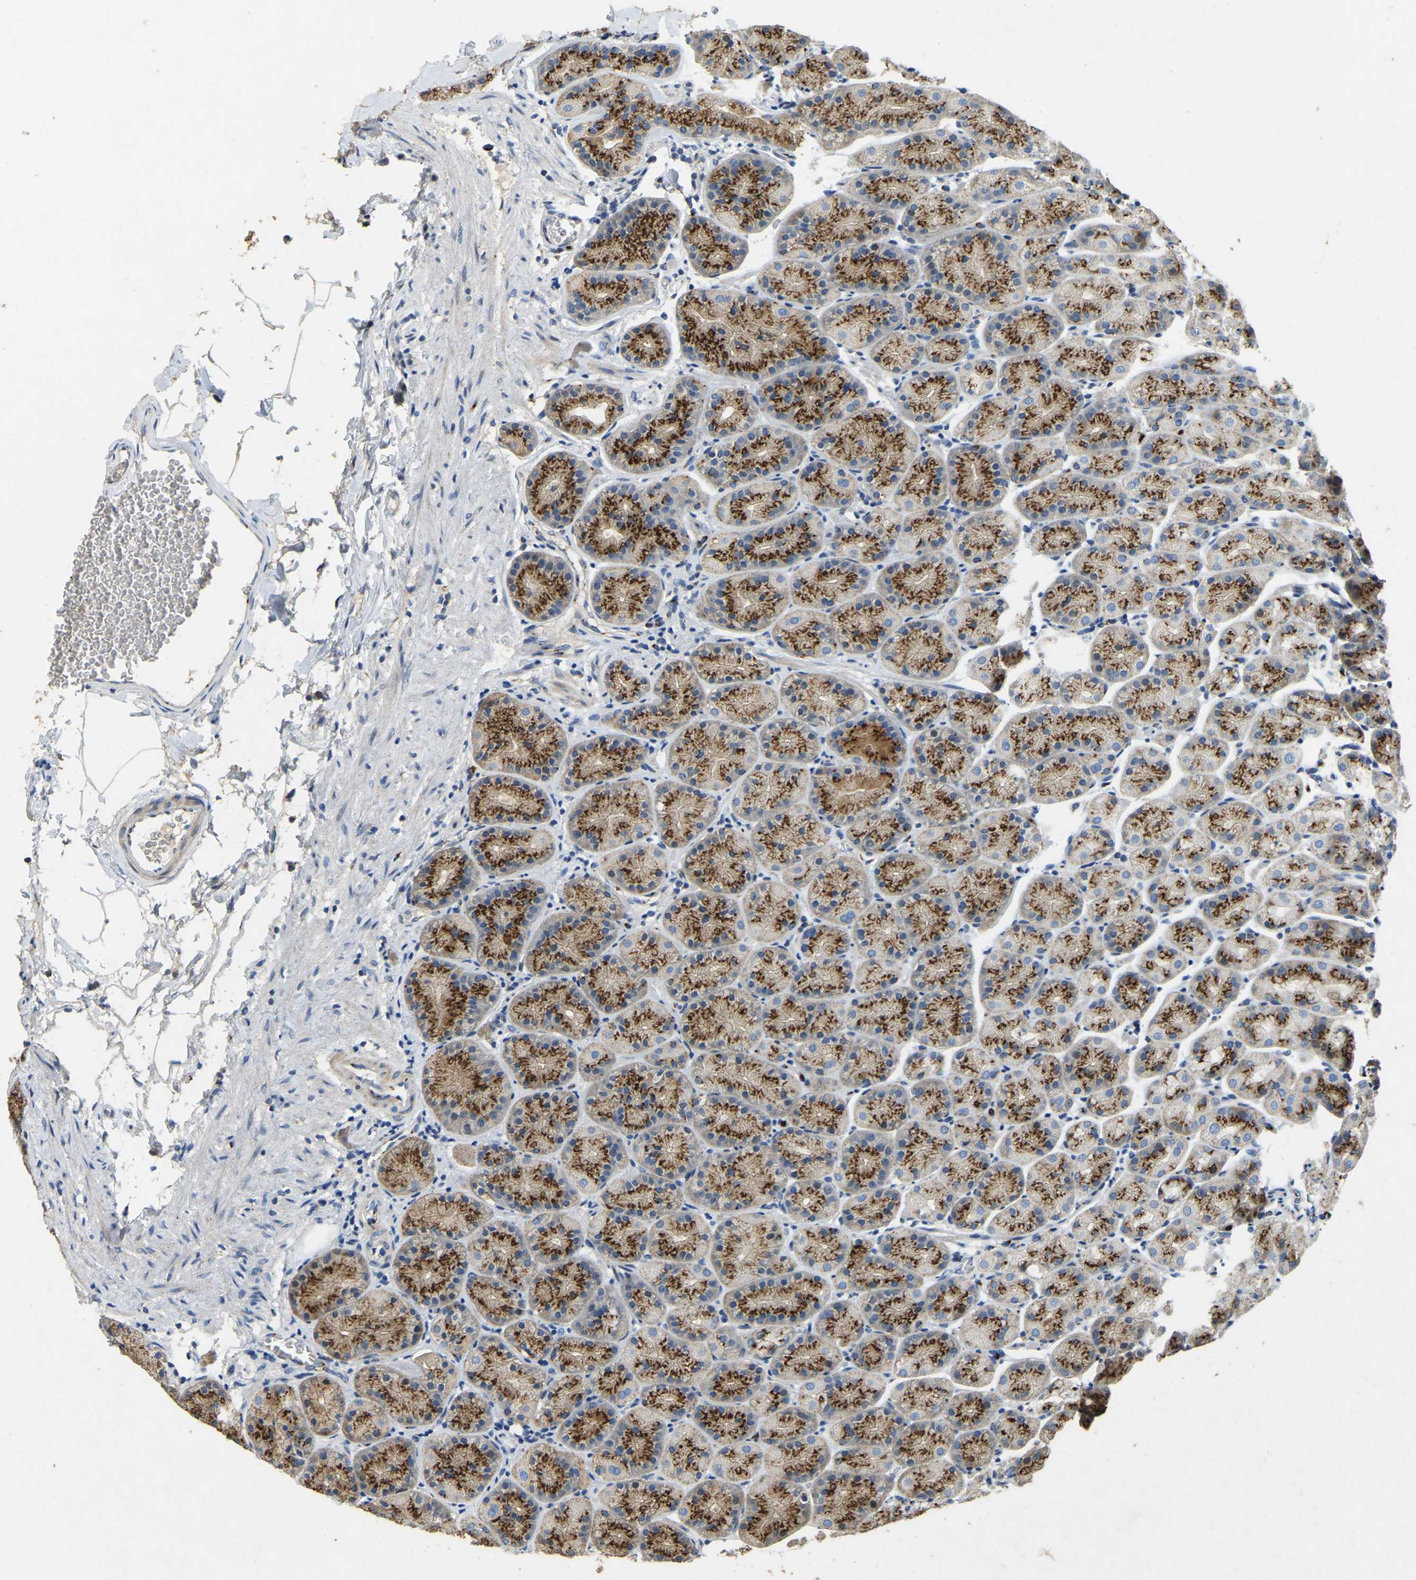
{"staining": {"intensity": "strong", "quantity": "25%-75%", "location": "cytoplasmic/membranous"}, "tissue": "stomach", "cell_type": "Glandular cells", "image_type": "normal", "snomed": [{"axis": "morphology", "description": "Normal tissue, NOS"}, {"axis": "topography", "description": "Stomach"}], "caption": "DAB (3,3'-diaminobenzidine) immunohistochemical staining of normal stomach demonstrates strong cytoplasmic/membranous protein staining in about 25%-75% of glandular cells.", "gene": "FAM174A", "patient": {"sex": "male", "age": 42}}